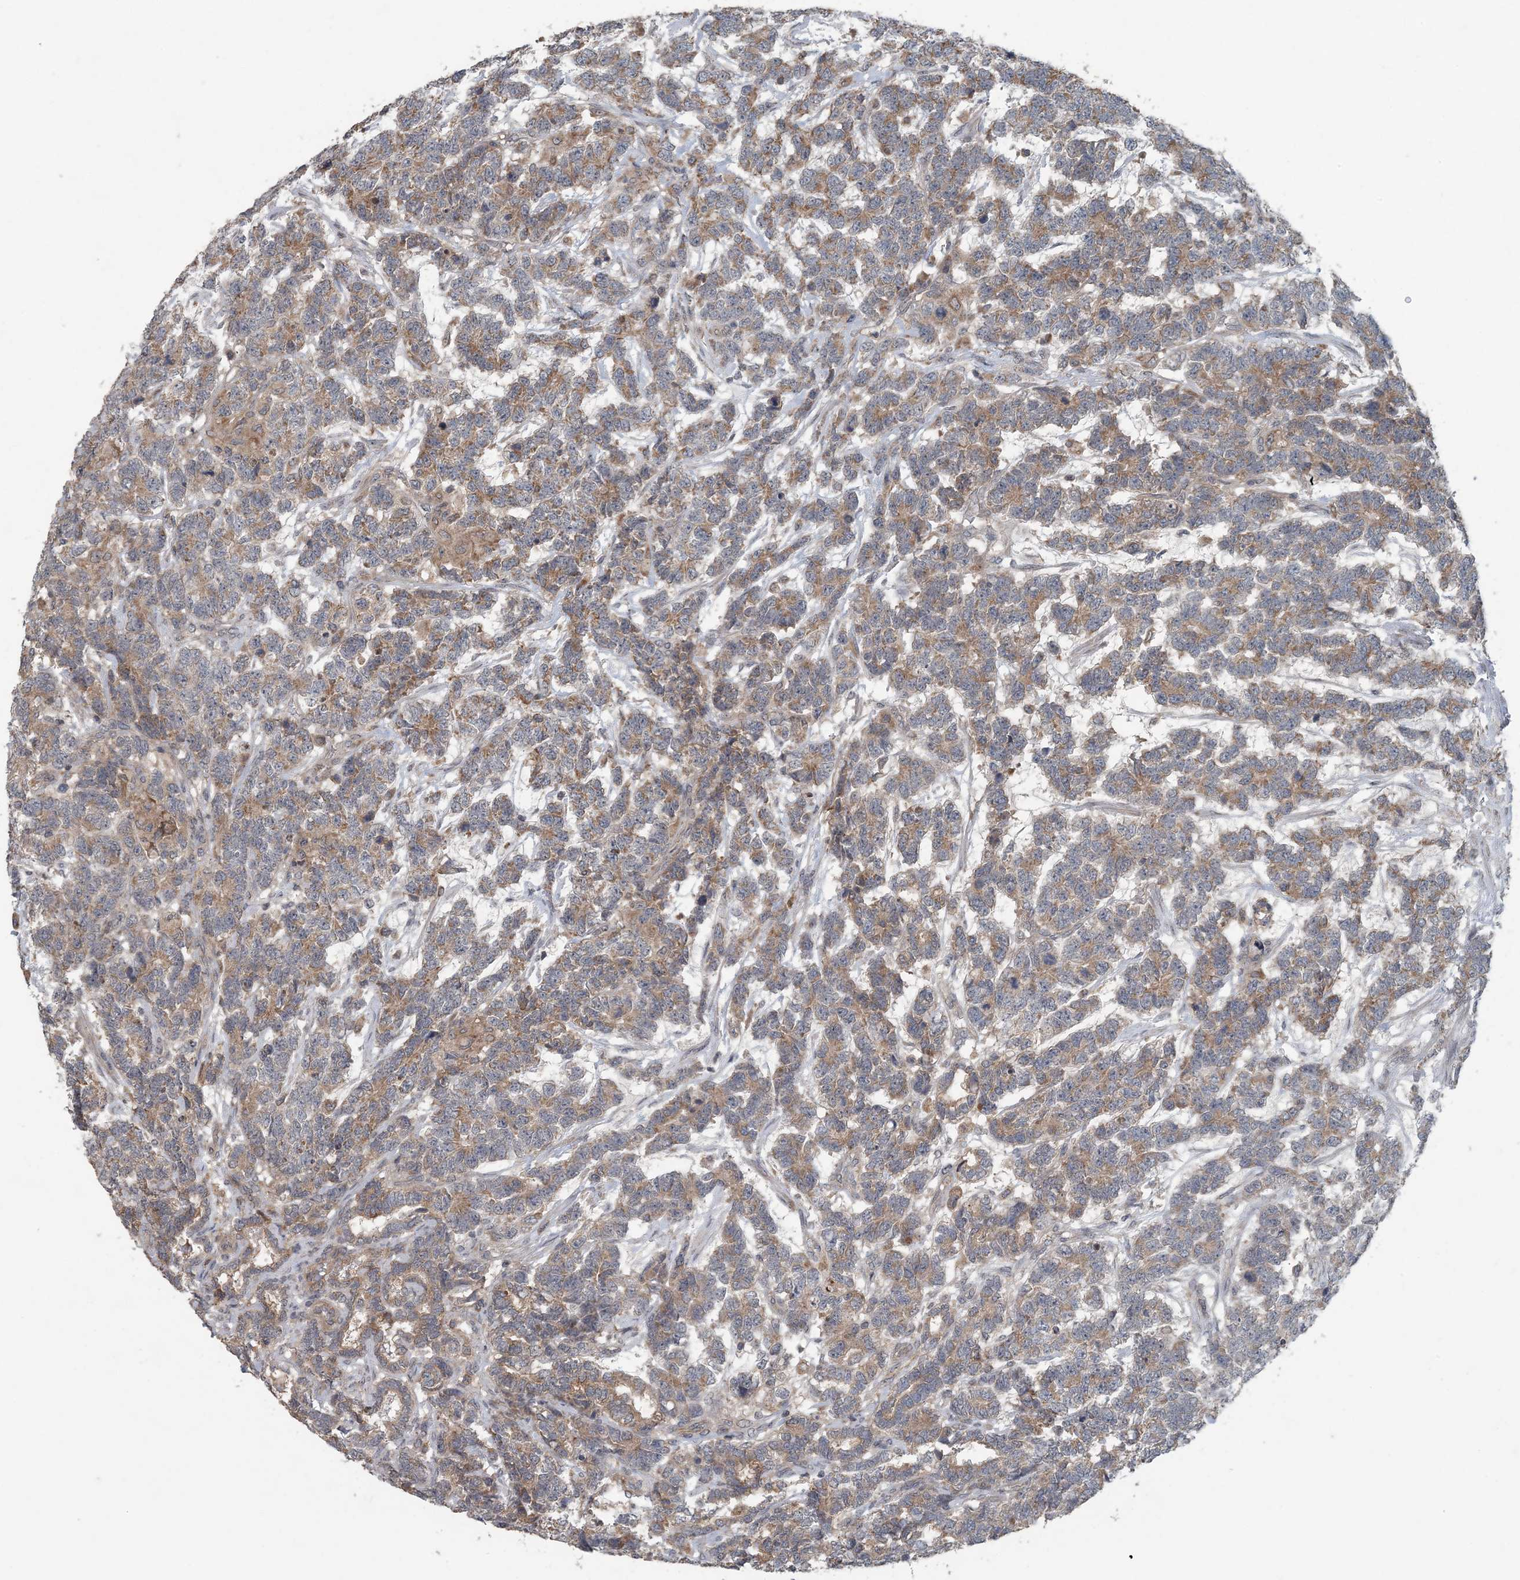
{"staining": {"intensity": "weak", "quantity": "25%-75%", "location": "cytoplasmic/membranous"}, "tissue": "testis cancer", "cell_type": "Tumor cells", "image_type": "cancer", "snomed": [{"axis": "morphology", "description": "Carcinoma, Embryonal, NOS"}, {"axis": "topography", "description": "Testis"}], "caption": "A low amount of weak cytoplasmic/membranous expression is present in approximately 25%-75% of tumor cells in embryonal carcinoma (testis) tissue.", "gene": "MYO9B", "patient": {"sex": "male", "age": 26}}